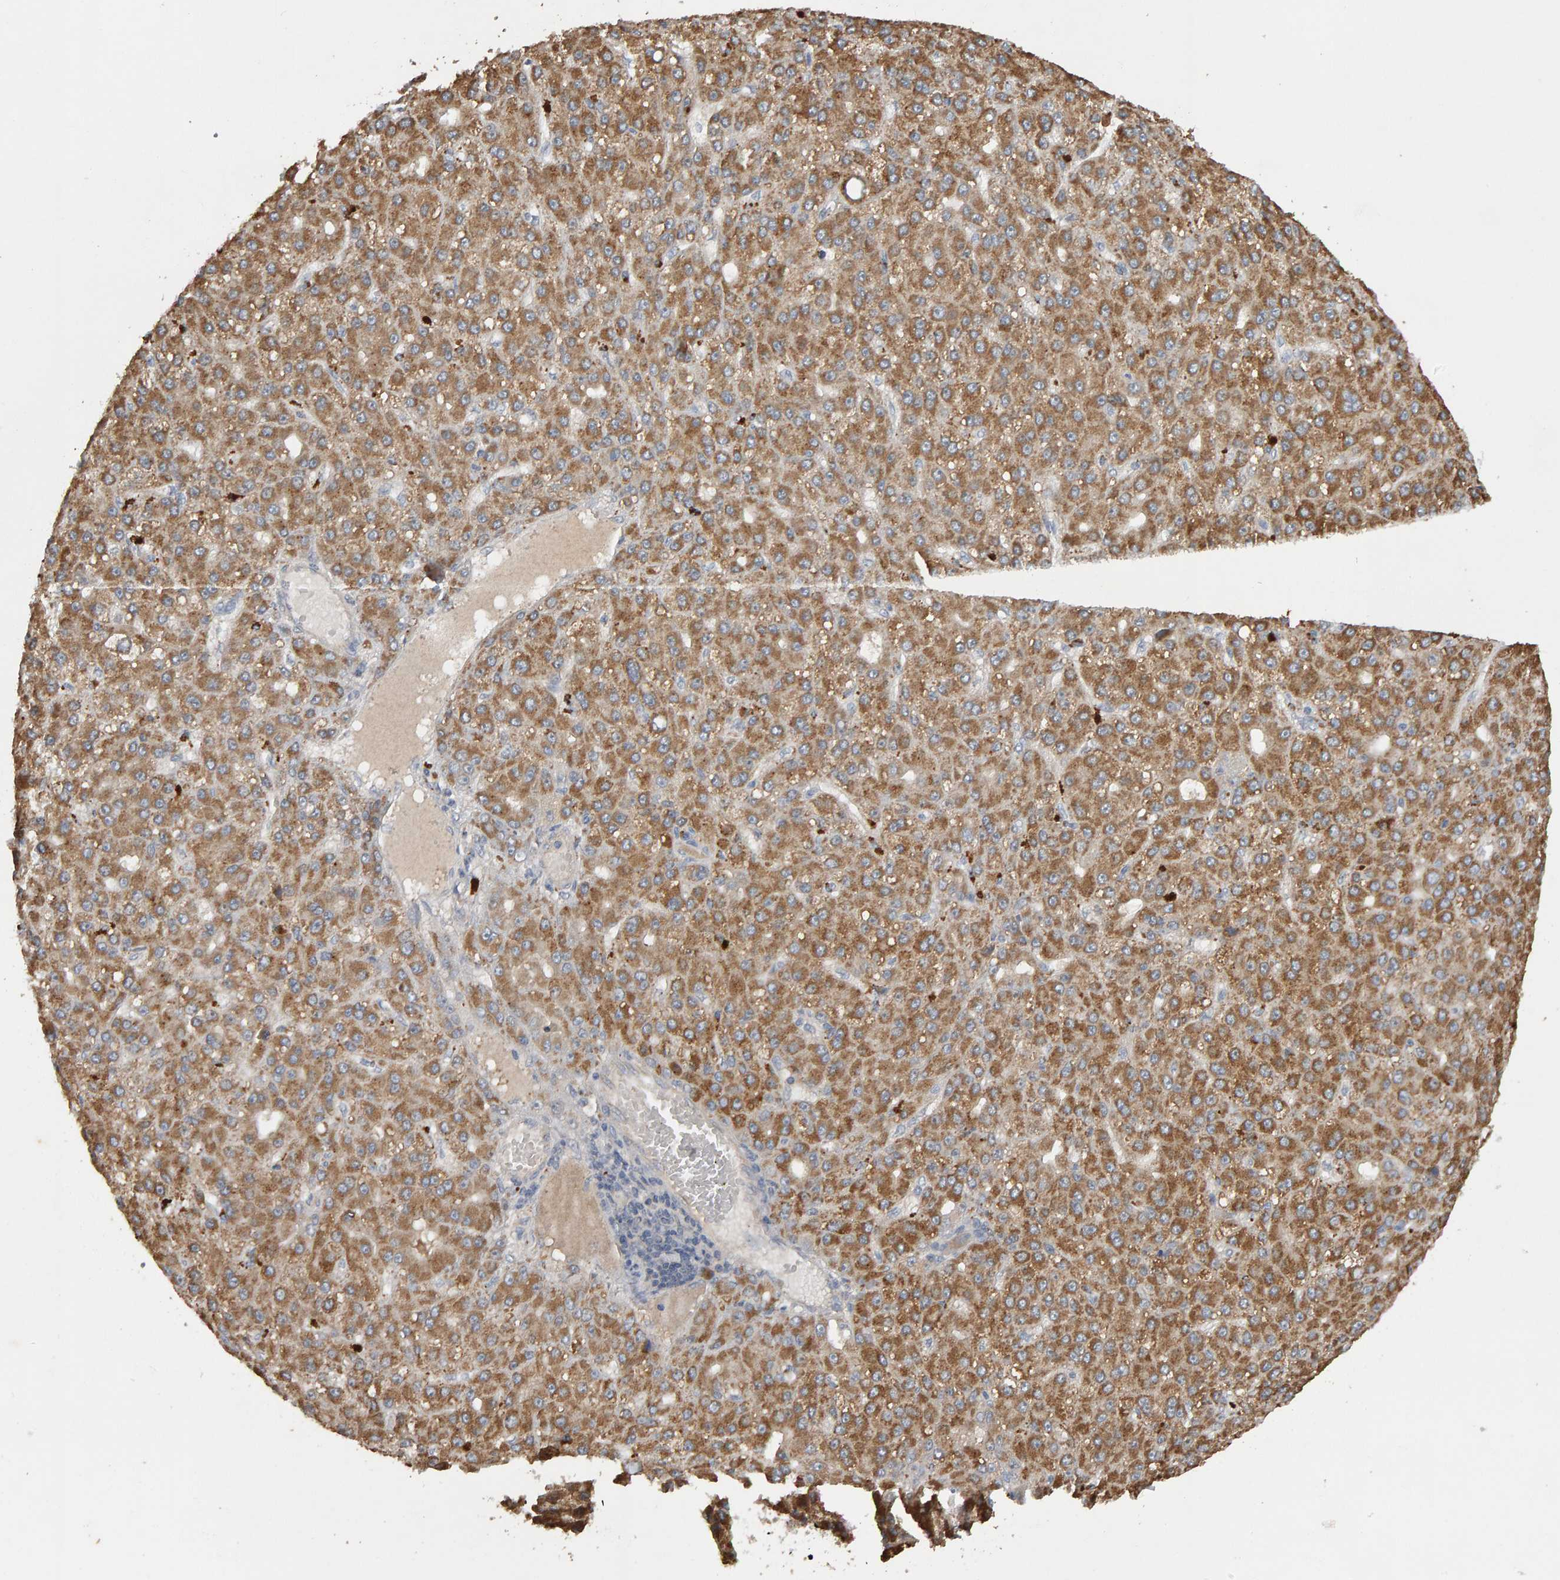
{"staining": {"intensity": "moderate", "quantity": ">75%", "location": "cytoplasmic/membranous"}, "tissue": "liver cancer", "cell_type": "Tumor cells", "image_type": "cancer", "snomed": [{"axis": "morphology", "description": "Carcinoma, Hepatocellular, NOS"}, {"axis": "topography", "description": "Liver"}], "caption": "This histopathology image demonstrates IHC staining of liver hepatocellular carcinoma, with medium moderate cytoplasmic/membranous positivity in approximately >75% of tumor cells.", "gene": "COASY", "patient": {"sex": "male", "age": 67}}